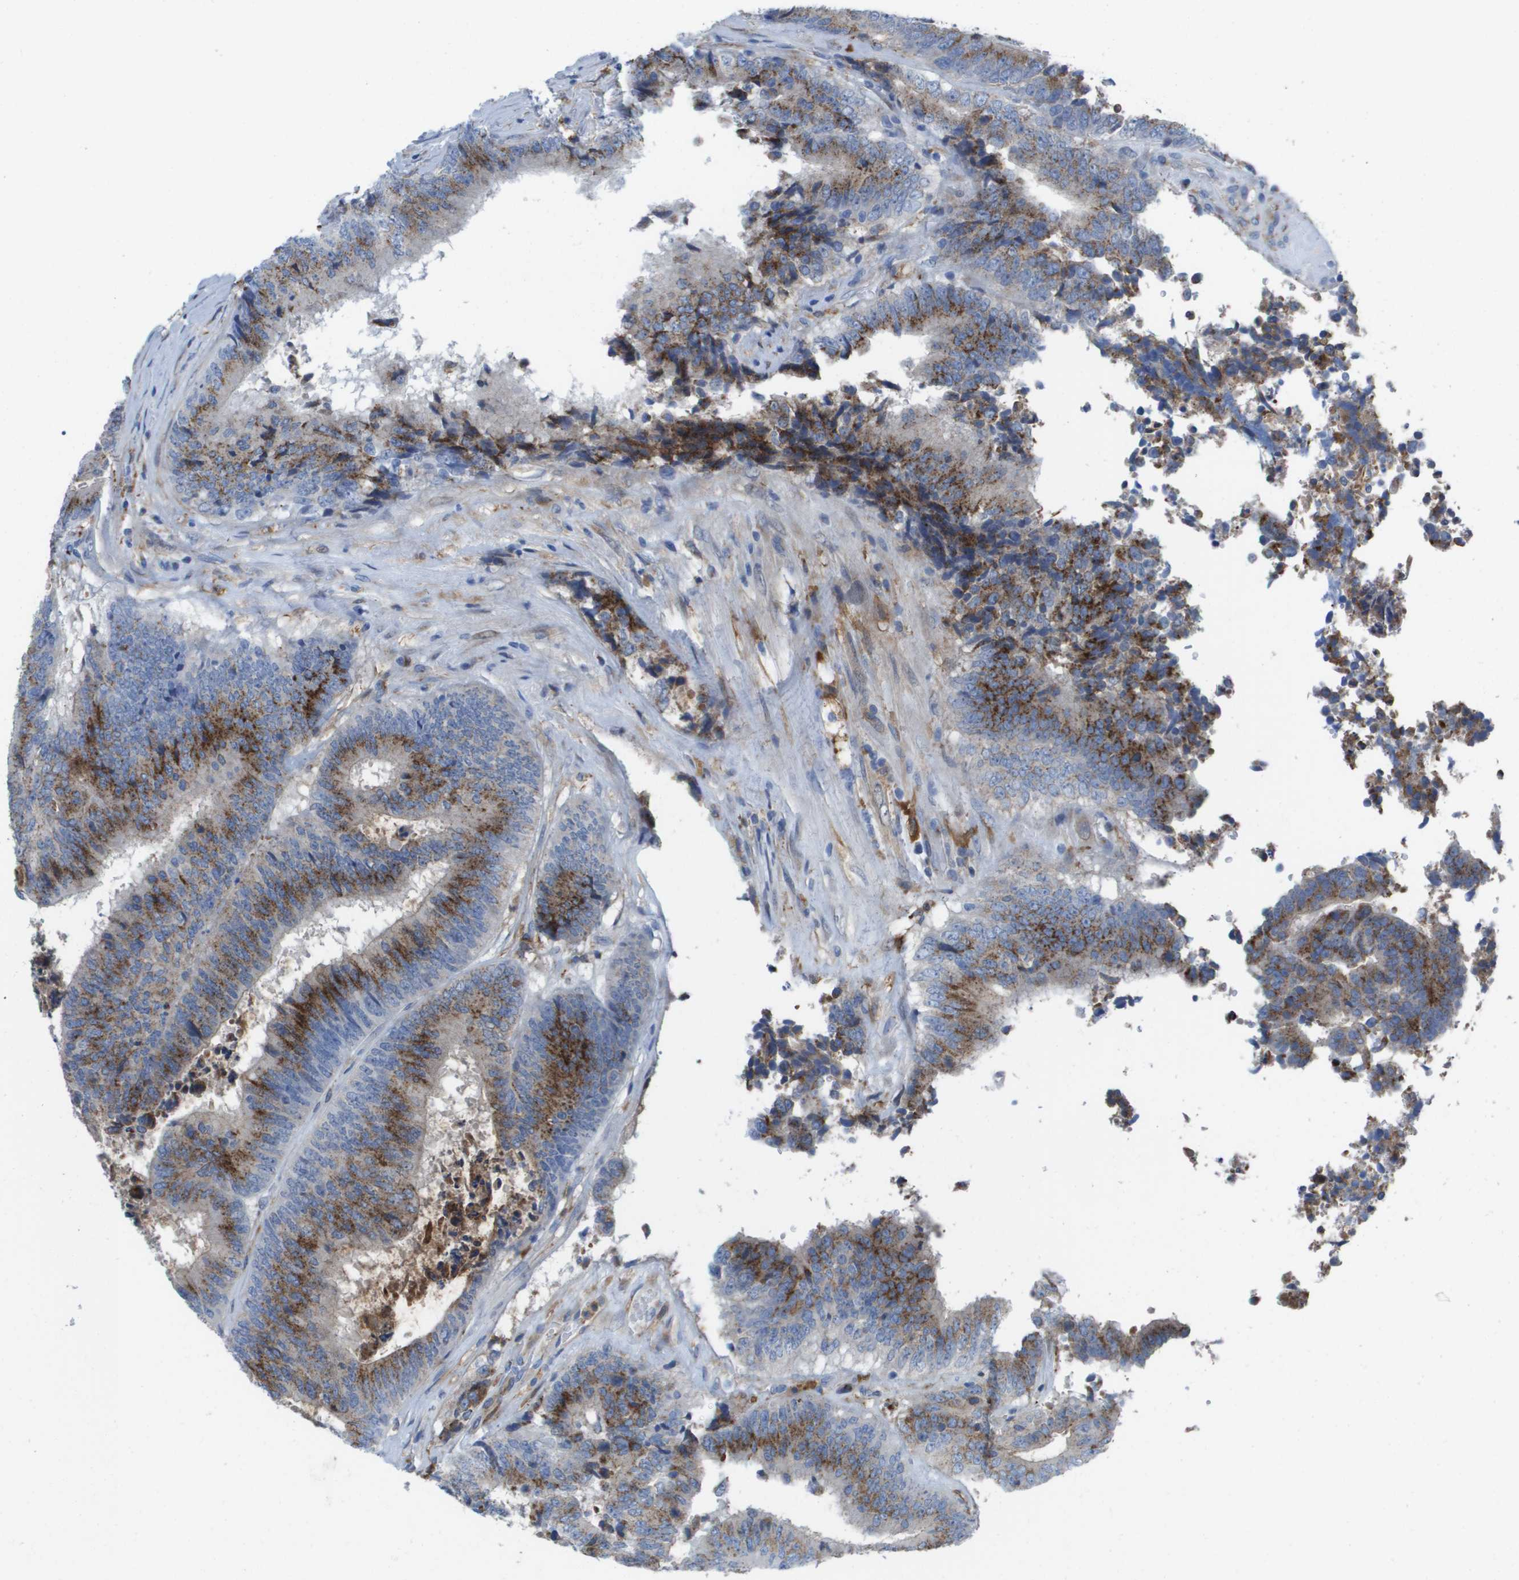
{"staining": {"intensity": "moderate", "quantity": ">75%", "location": "cytoplasmic/membranous"}, "tissue": "colorectal cancer", "cell_type": "Tumor cells", "image_type": "cancer", "snomed": [{"axis": "morphology", "description": "Adenocarcinoma, NOS"}, {"axis": "topography", "description": "Rectum"}], "caption": "An image showing moderate cytoplasmic/membranous staining in about >75% of tumor cells in colorectal cancer, as visualized by brown immunohistochemical staining.", "gene": "SLC37A2", "patient": {"sex": "male", "age": 72}}